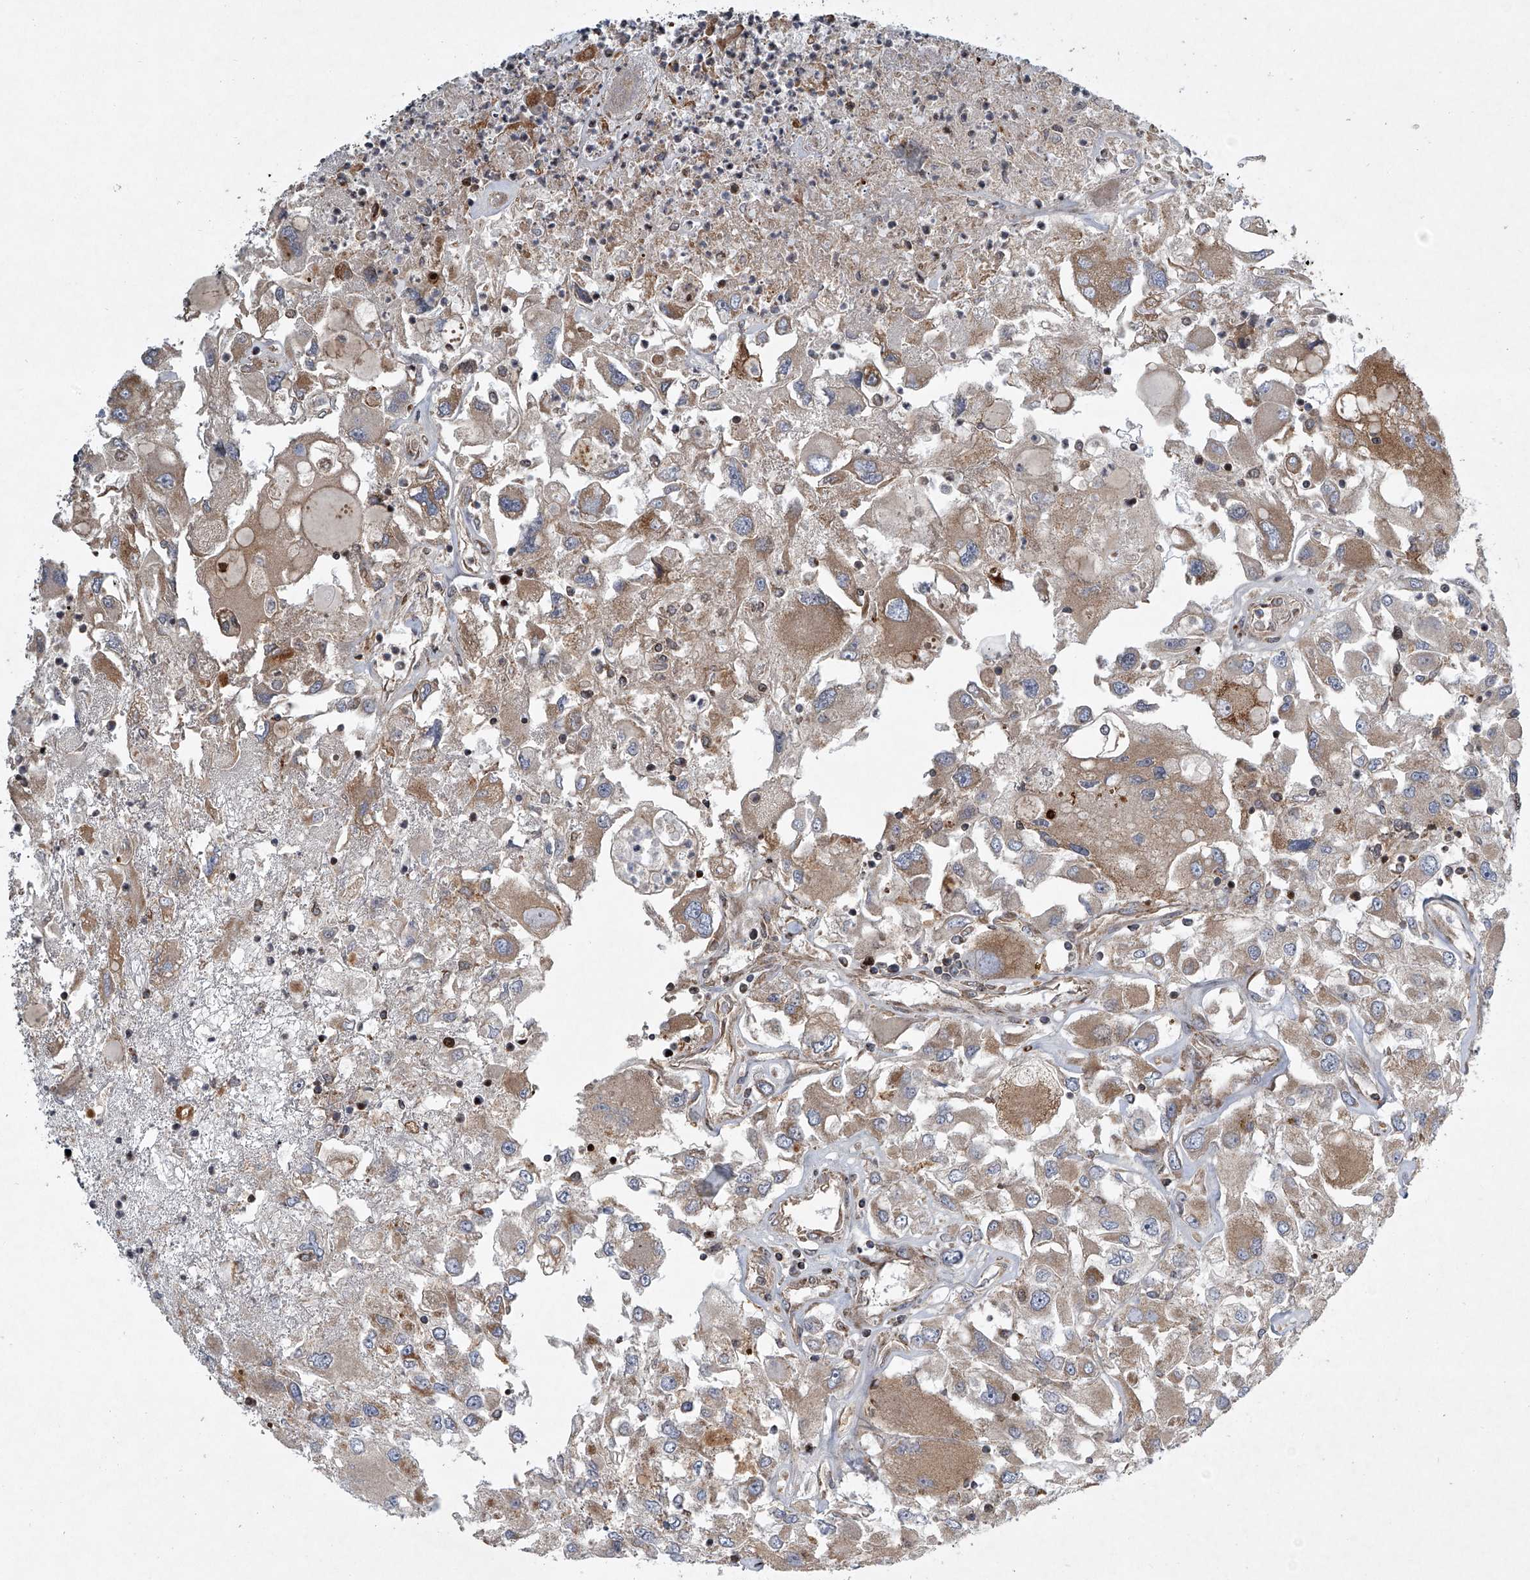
{"staining": {"intensity": "moderate", "quantity": "25%-75%", "location": "cytoplasmic/membranous"}, "tissue": "renal cancer", "cell_type": "Tumor cells", "image_type": "cancer", "snomed": [{"axis": "morphology", "description": "Adenocarcinoma, NOS"}, {"axis": "topography", "description": "Kidney"}], "caption": "Renal cancer (adenocarcinoma) stained with a brown dye shows moderate cytoplasmic/membranous positive staining in about 25%-75% of tumor cells.", "gene": "STRADA", "patient": {"sex": "female", "age": 52}}